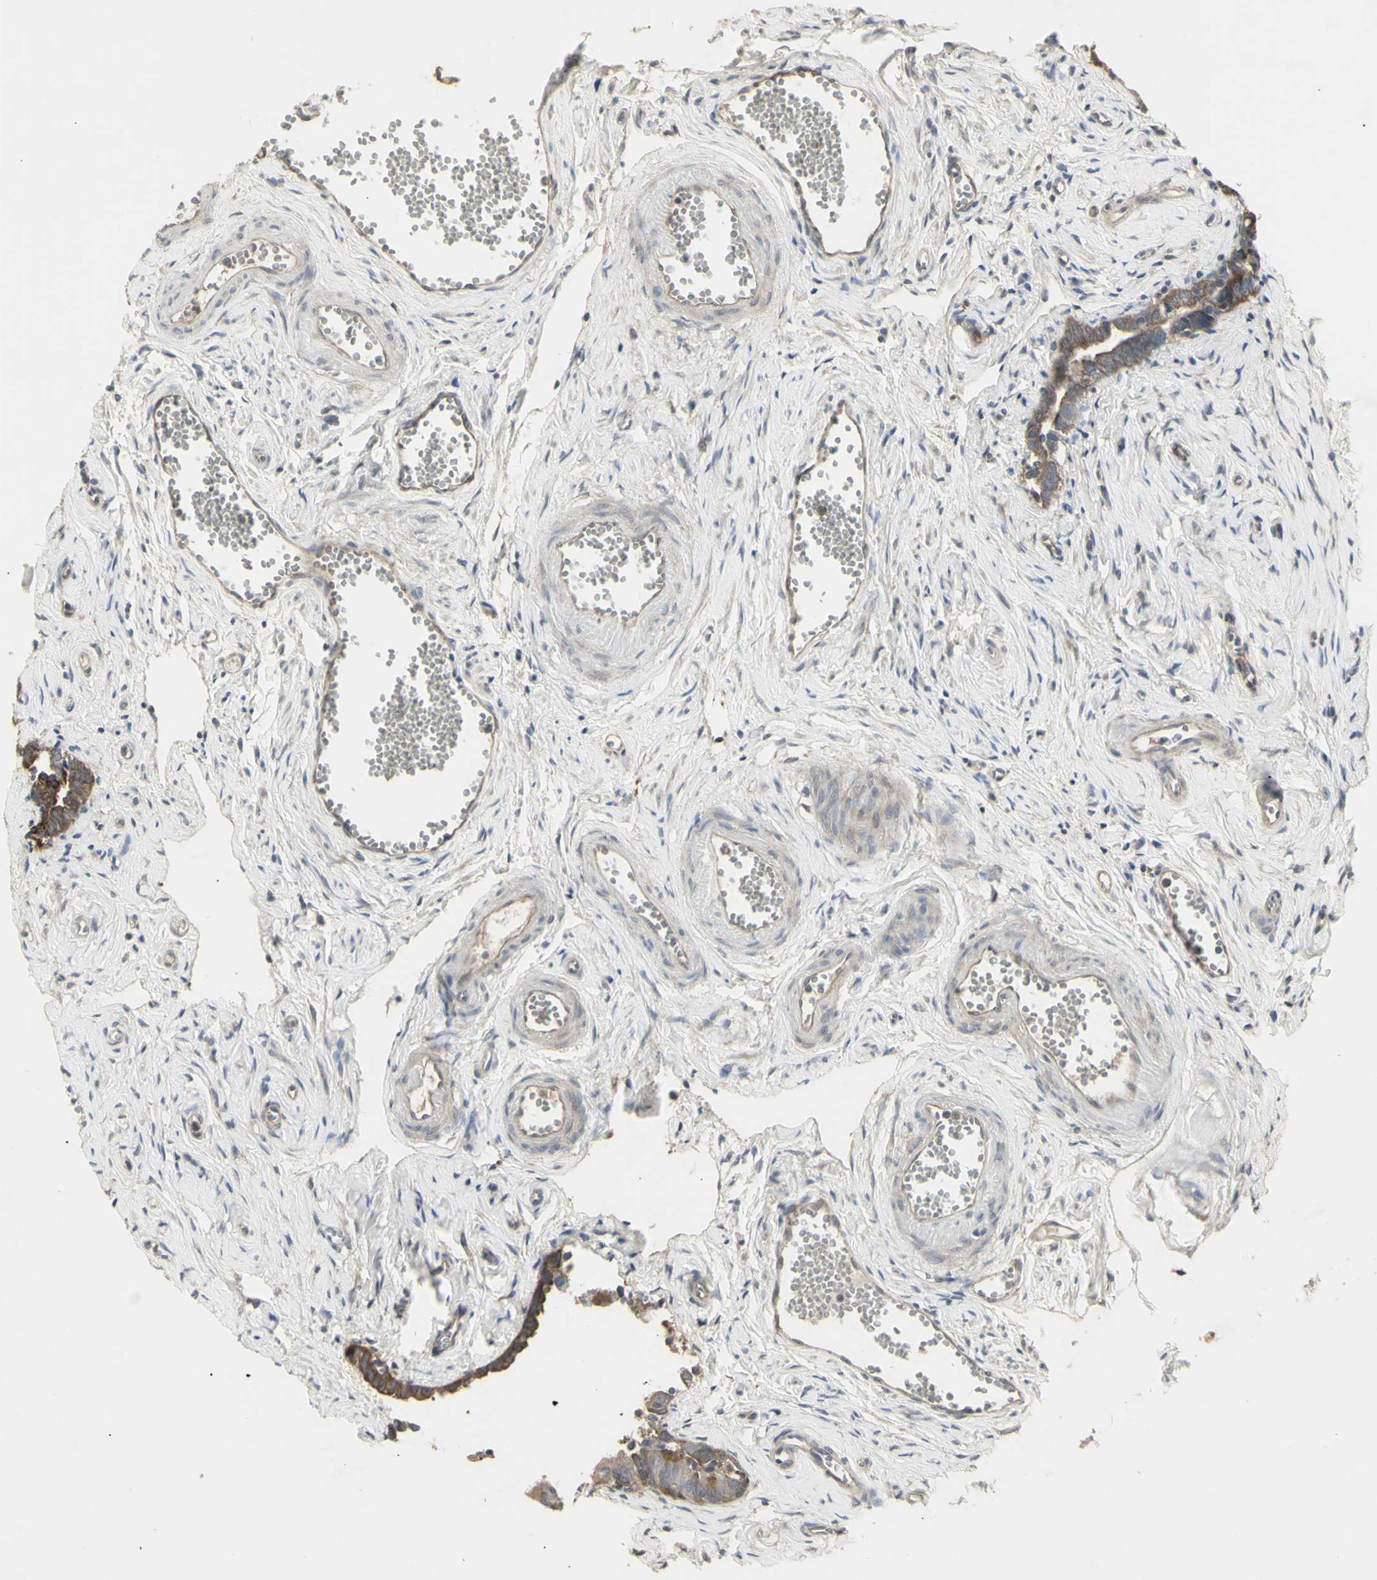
{"staining": {"intensity": "weak", "quantity": ">75%", "location": "cytoplasmic/membranous"}, "tissue": "fallopian tube", "cell_type": "Glandular cells", "image_type": "normal", "snomed": [{"axis": "morphology", "description": "Normal tissue, NOS"}, {"axis": "topography", "description": "Fallopian tube"}], "caption": "Immunohistochemical staining of normal human fallopian tube reveals weak cytoplasmic/membranous protein staining in approximately >75% of glandular cells. (DAB IHC, brown staining for protein, blue staining for nuclei).", "gene": "CHURC1", "patient": {"sex": "female", "age": 71}}